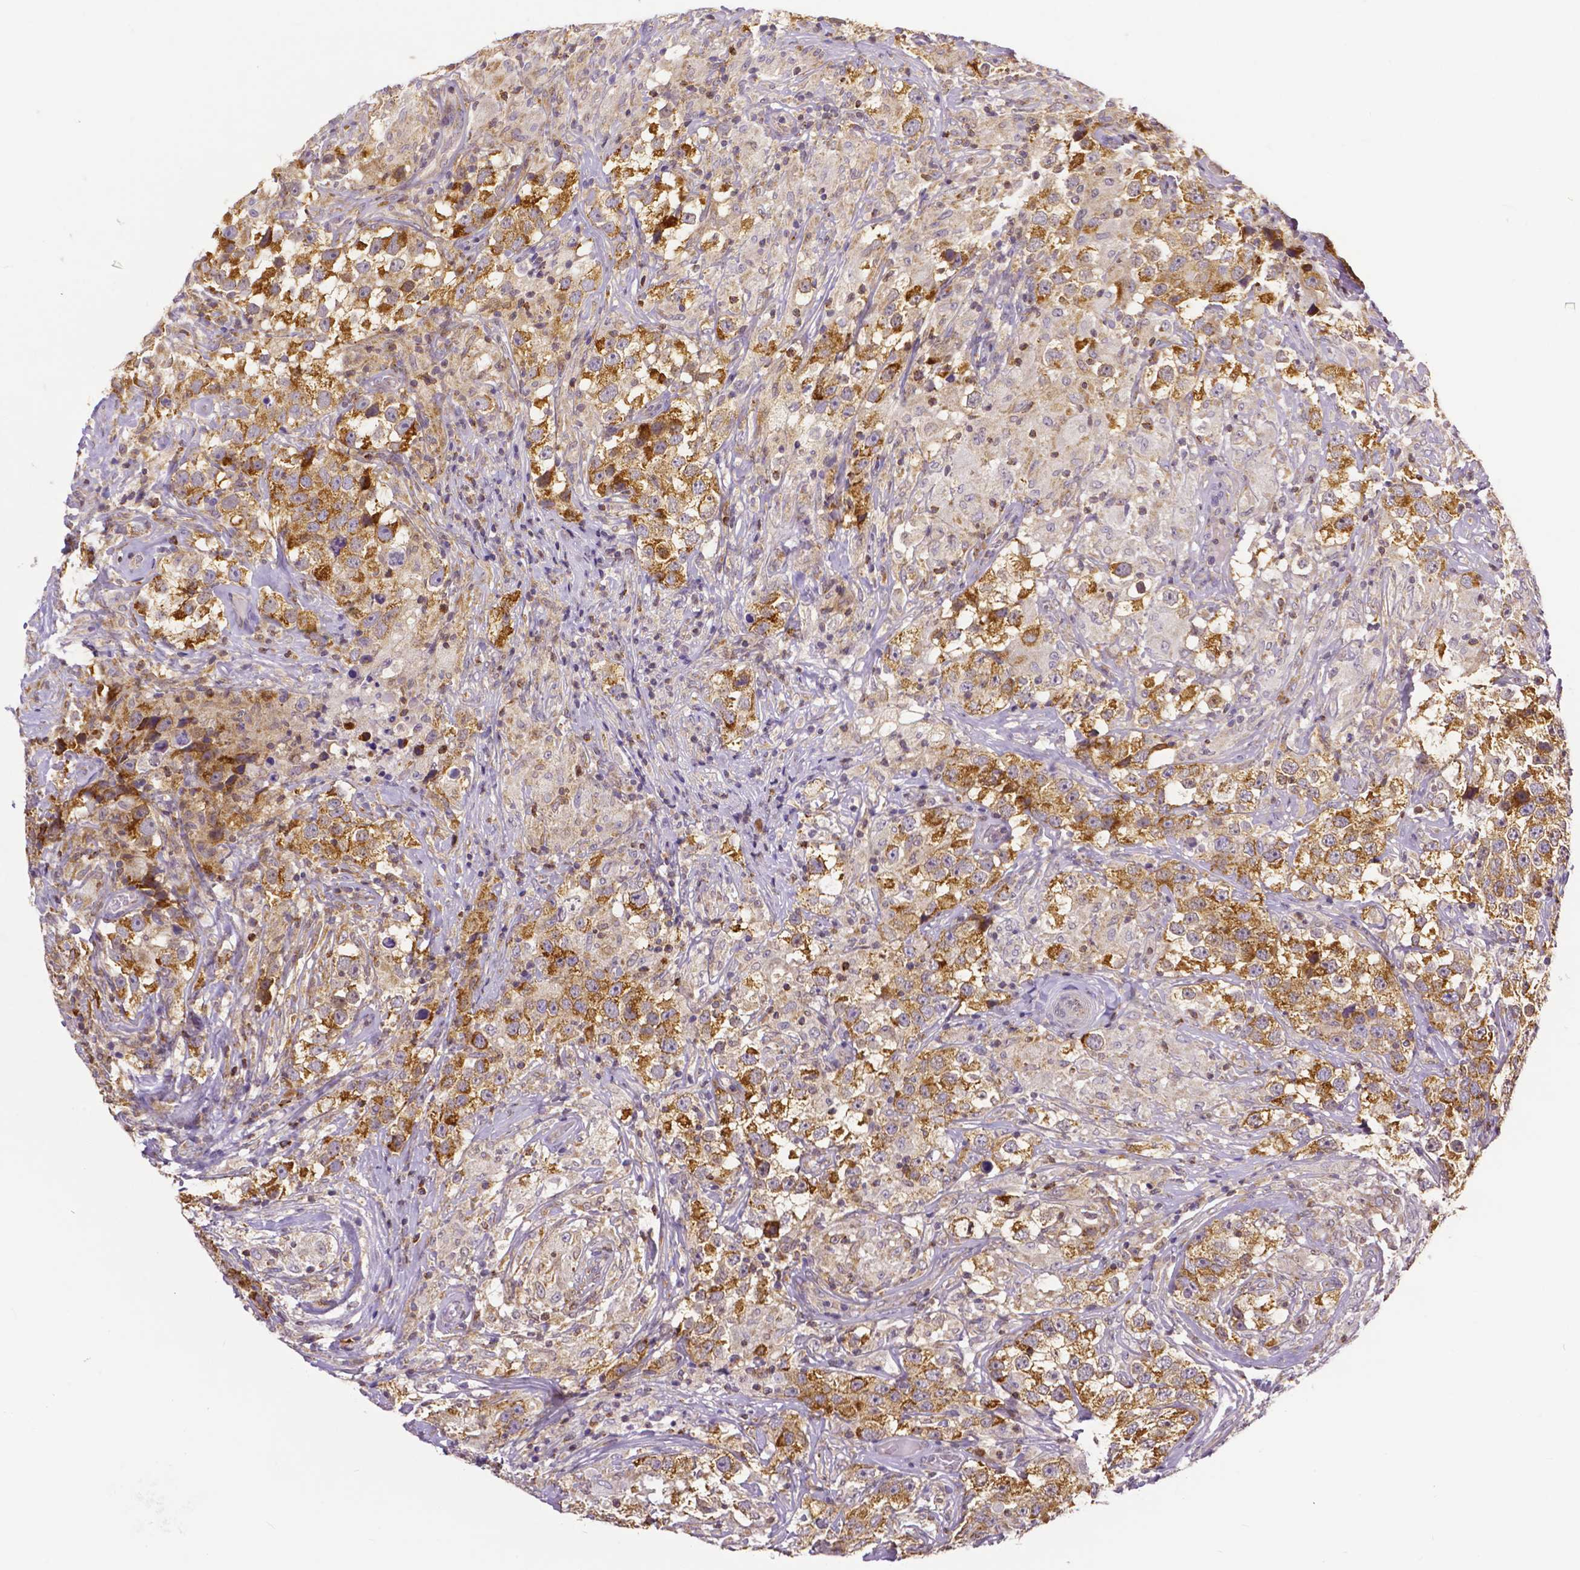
{"staining": {"intensity": "moderate", "quantity": ">75%", "location": "cytoplasmic/membranous"}, "tissue": "testis cancer", "cell_type": "Tumor cells", "image_type": "cancer", "snomed": [{"axis": "morphology", "description": "Seminoma, NOS"}, {"axis": "topography", "description": "Testis"}], "caption": "The micrograph demonstrates immunohistochemical staining of testis seminoma. There is moderate cytoplasmic/membranous positivity is seen in approximately >75% of tumor cells.", "gene": "MCL1", "patient": {"sex": "male", "age": 46}}